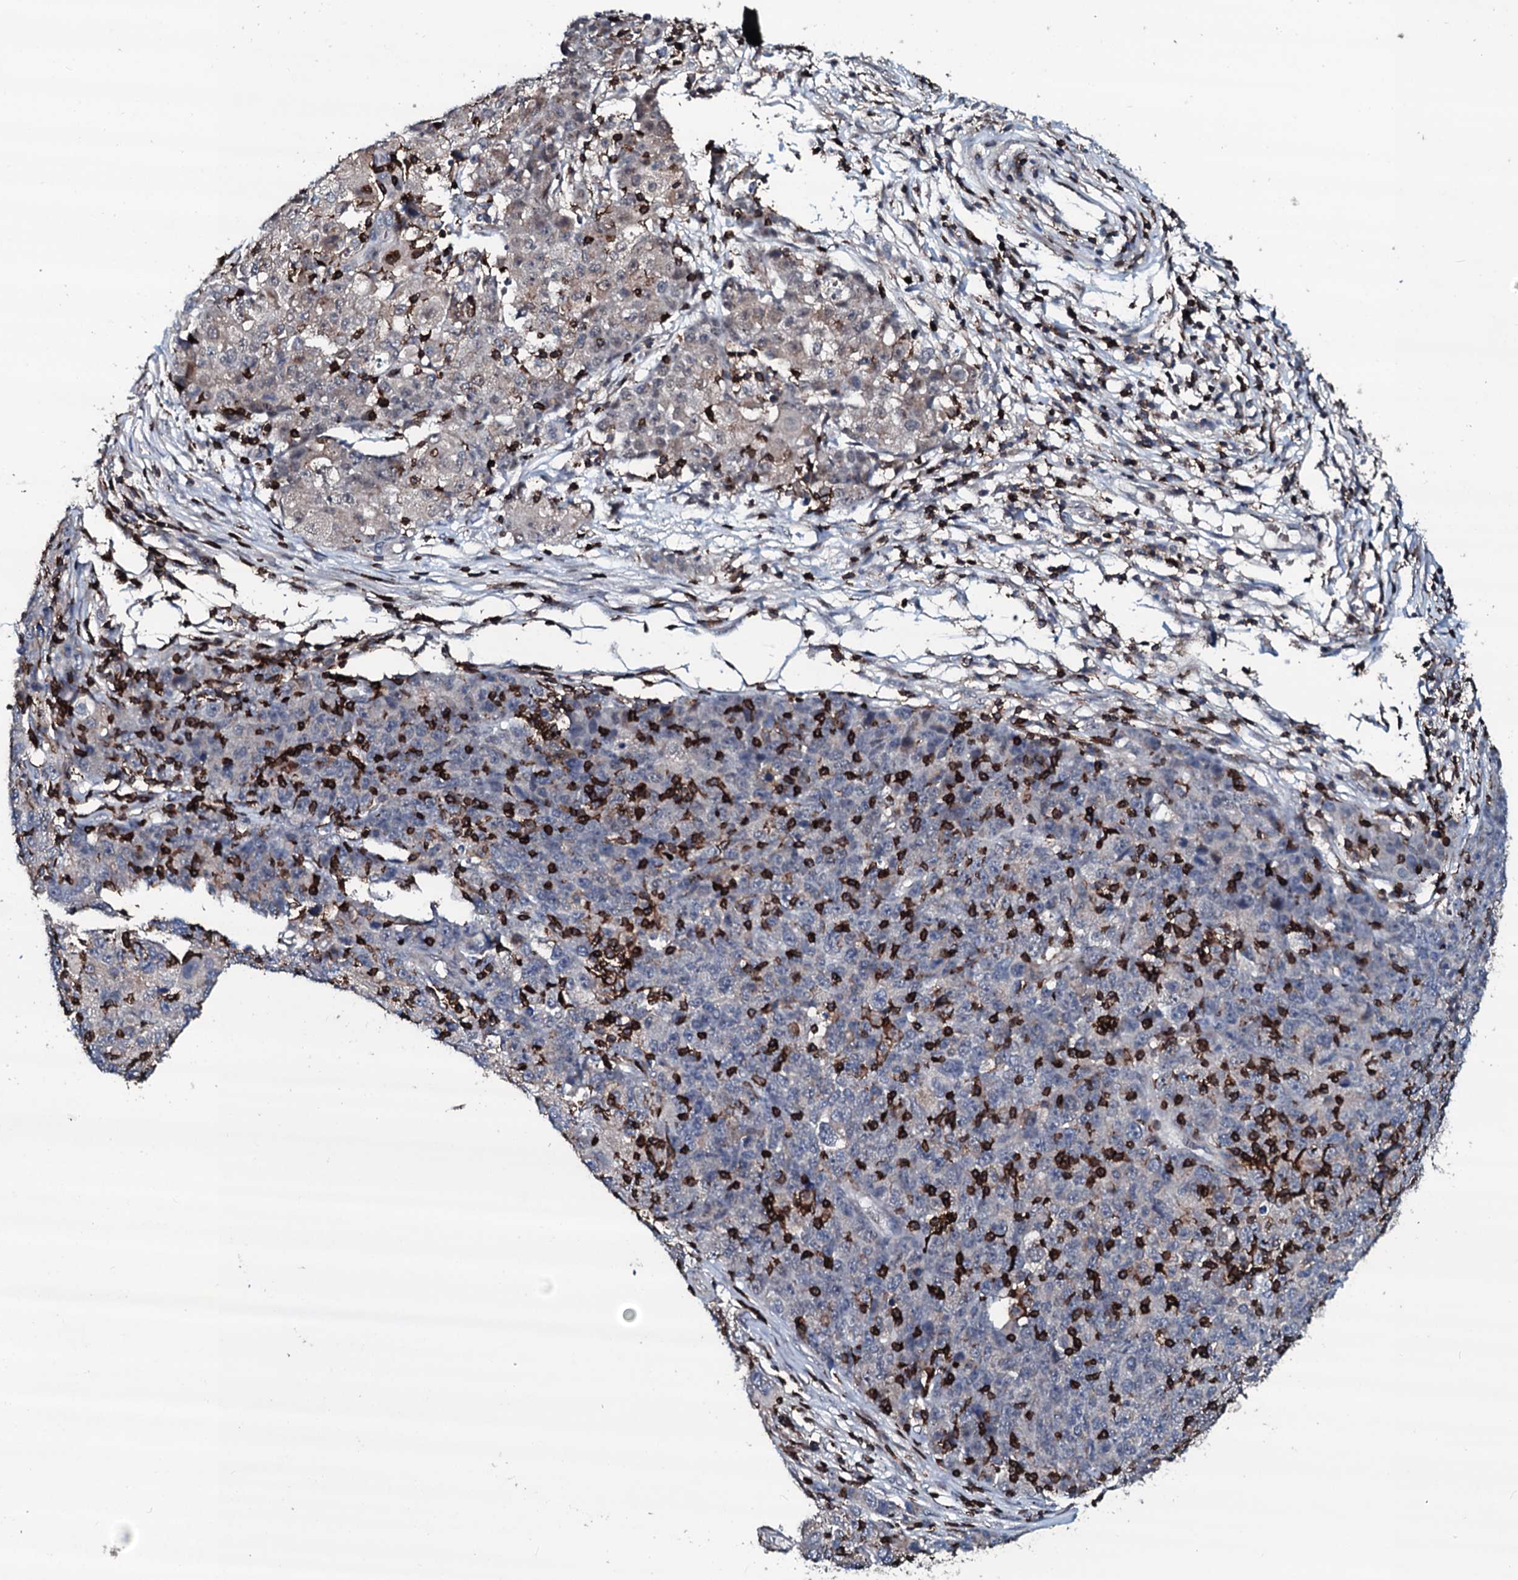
{"staining": {"intensity": "negative", "quantity": "none", "location": "none"}, "tissue": "ovarian cancer", "cell_type": "Tumor cells", "image_type": "cancer", "snomed": [{"axis": "morphology", "description": "Carcinoma, endometroid"}, {"axis": "topography", "description": "Ovary"}], "caption": "IHC histopathology image of human ovarian cancer (endometroid carcinoma) stained for a protein (brown), which demonstrates no positivity in tumor cells.", "gene": "OGFOD2", "patient": {"sex": "female", "age": 42}}